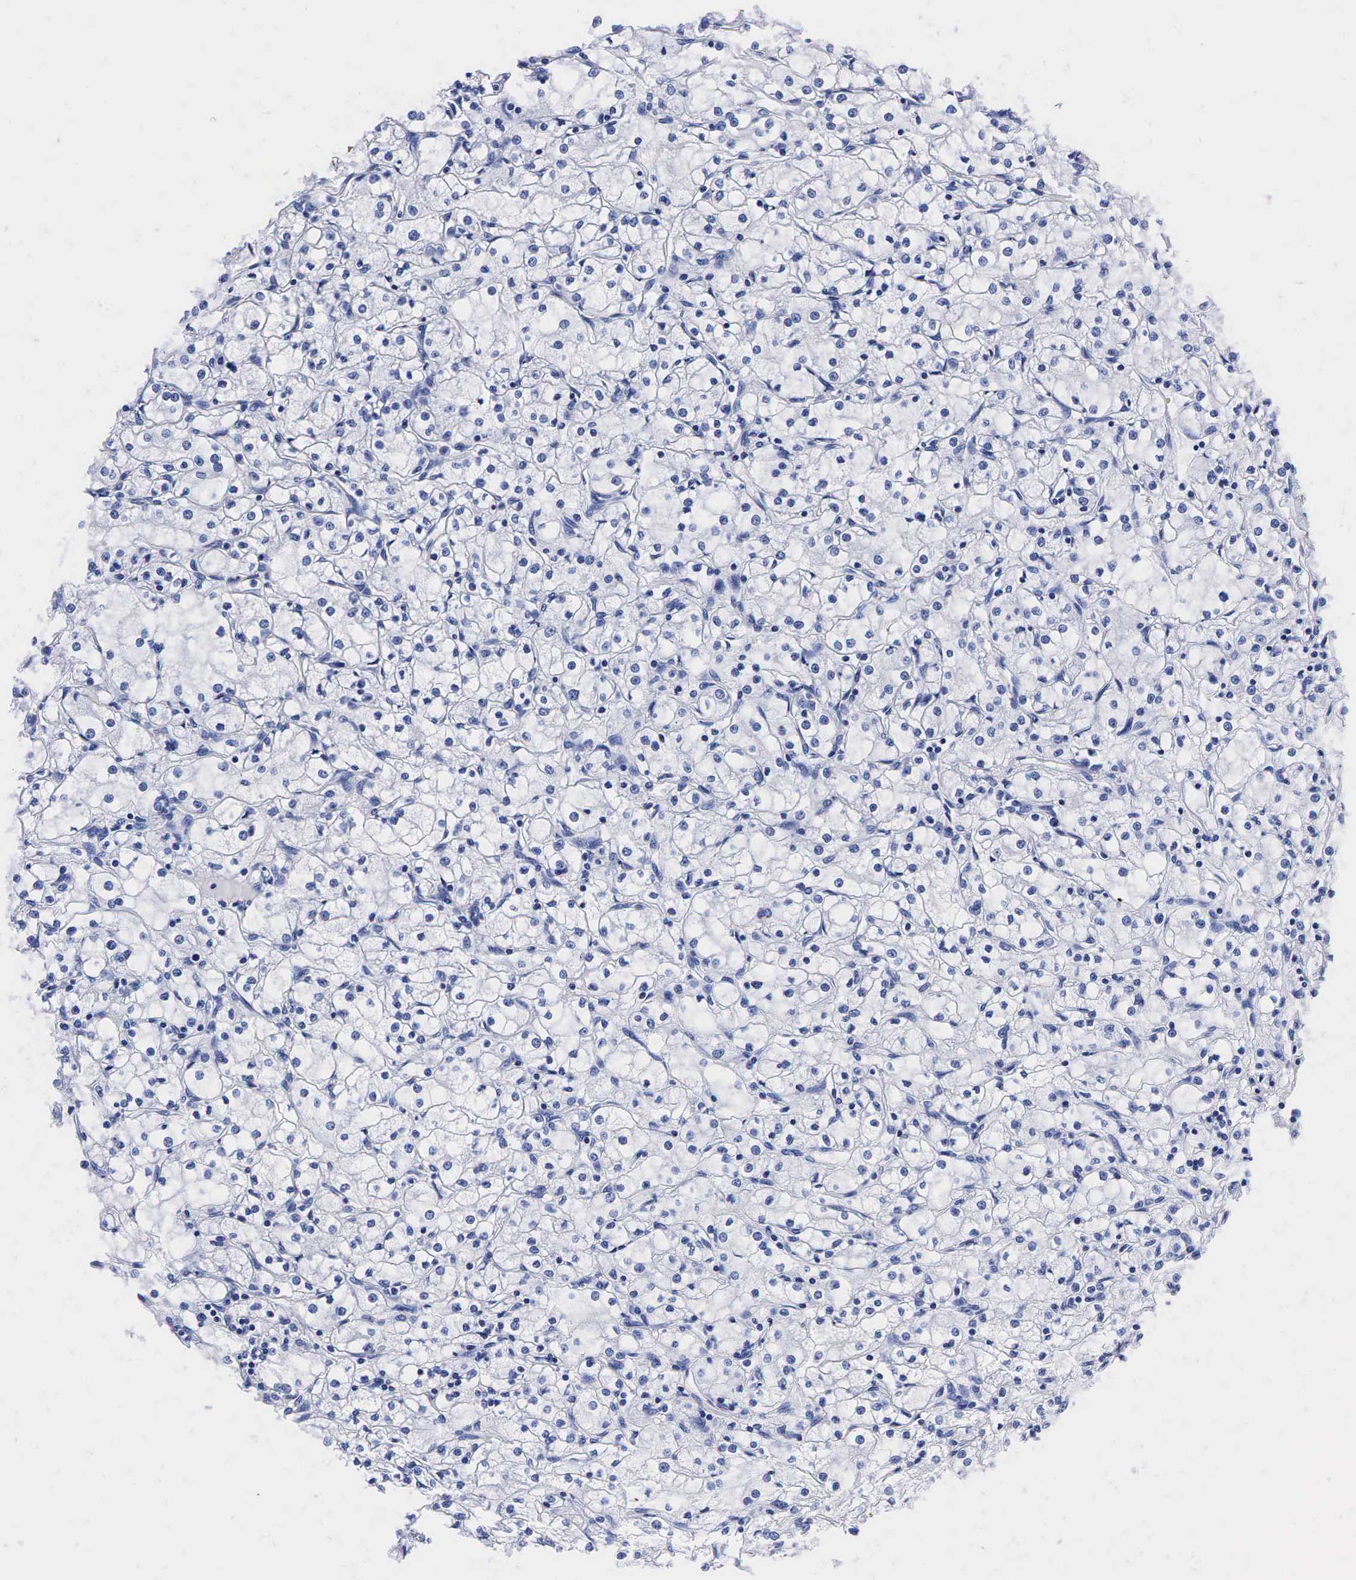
{"staining": {"intensity": "negative", "quantity": "none", "location": "none"}, "tissue": "renal cancer", "cell_type": "Tumor cells", "image_type": "cancer", "snomed": [{"axis": "morphology", "description": "Adenocarcinoma, NOS"}, {"axis": "topography", "description": "Kidney"}], "caption": "Immunohistochemistry (IHC) photomicrograph of neoplastic tissue: renal cancer stained with DAB (3,3'-diaminobenzidine) reveals no significant protein positivity in tumor cells.", "gene": "TG", "patient": {"sex": "male", "age": 61}}